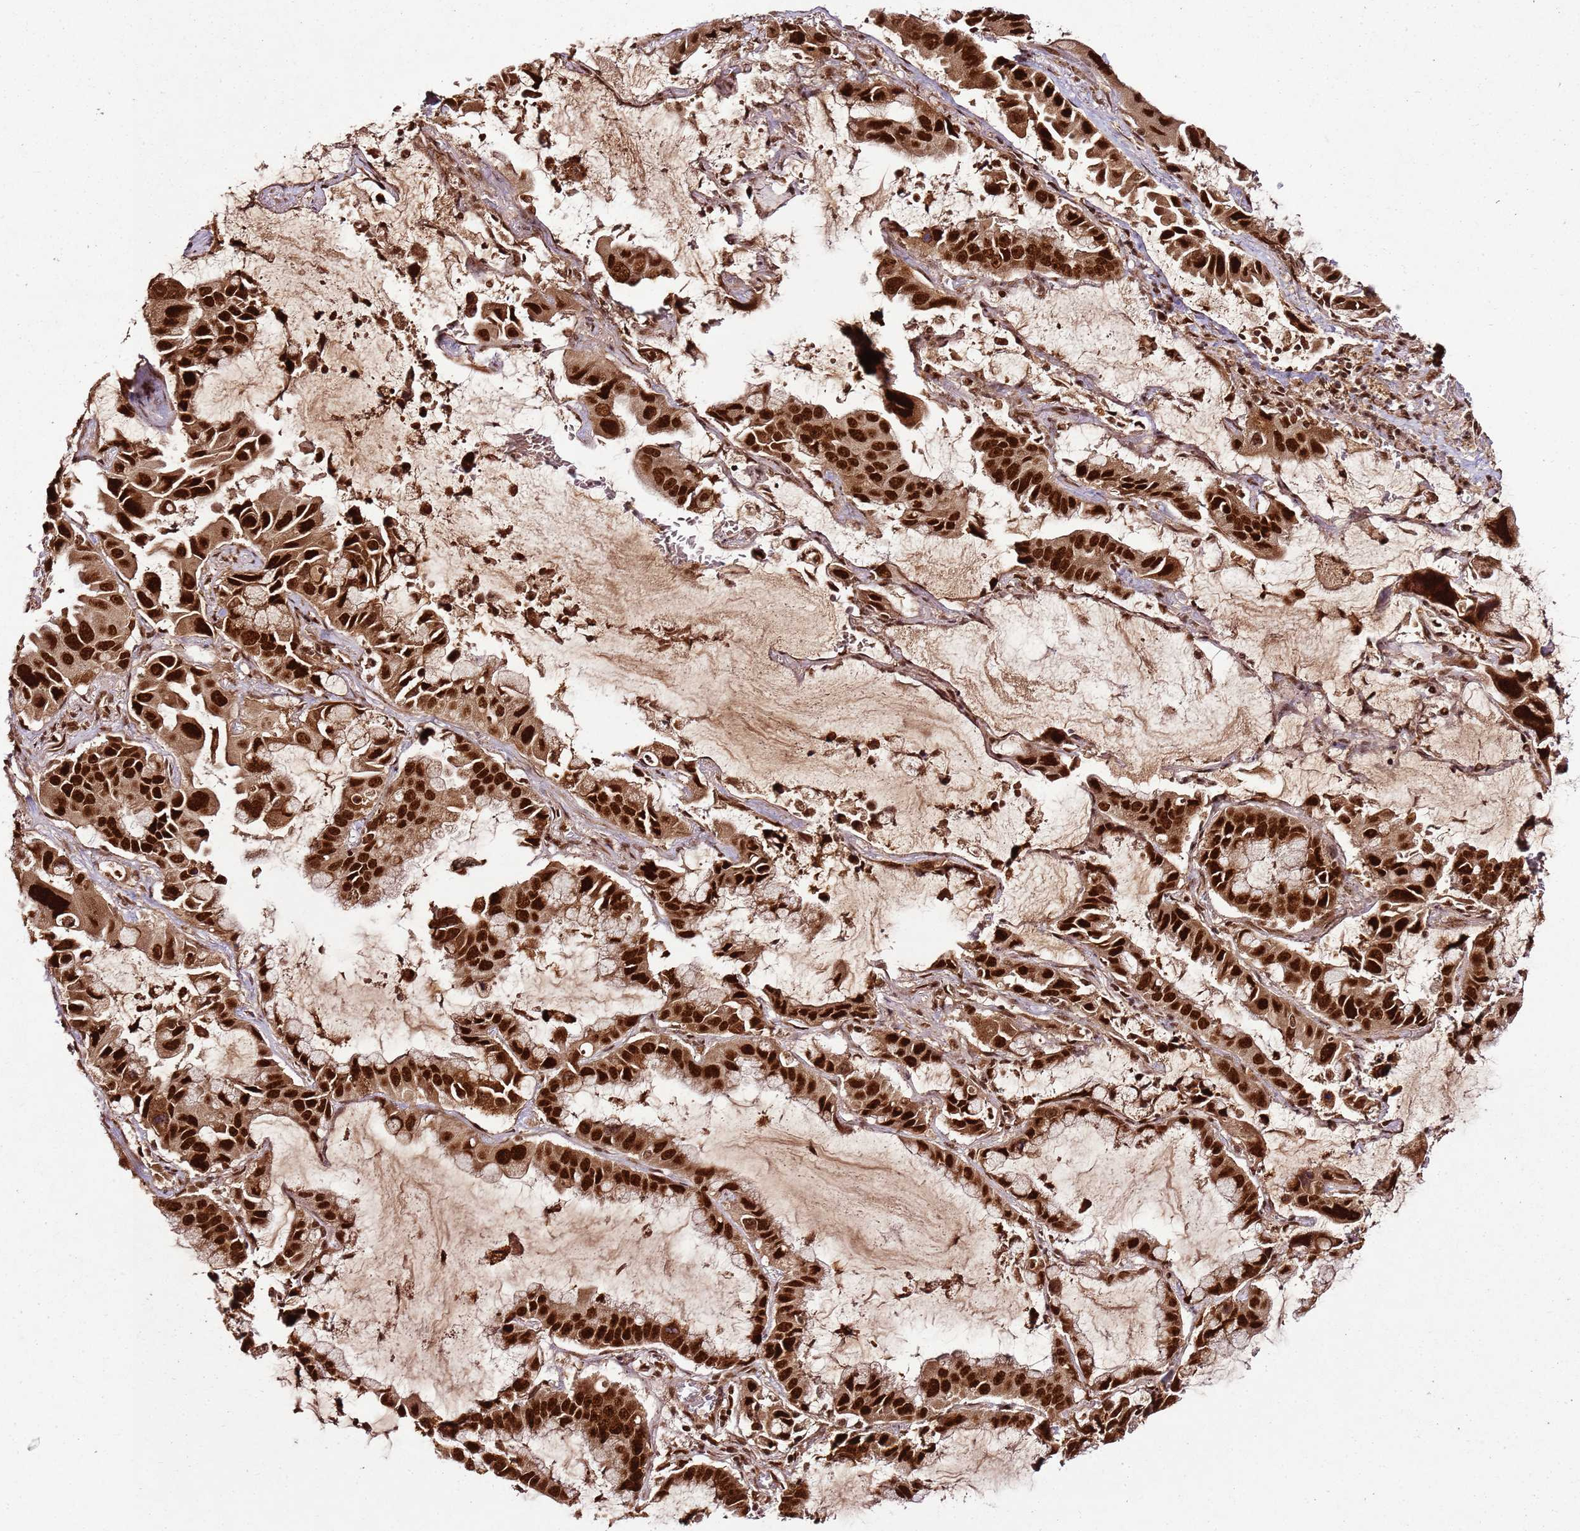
{"staining": {"intensity": "strong", "quantity": ">75%", "location": "nuclear"}, "tissue": "lung cancer", "cell_type": "Tumor cells", "image_type": "cancer", "snomed": [{"axis": "morphology", "description": "Adenocarcinoma, NOS"}, {"axis": "topography", "description": "Lung"}], "caption": "About >75% of tumor cells in human lung adenocarcinoma reveal strong nuclear protein positivity as visualized by brown immunohistochemical staining.", "gene": "XRN2", "patient": {"sex": "male", "age": 64}}